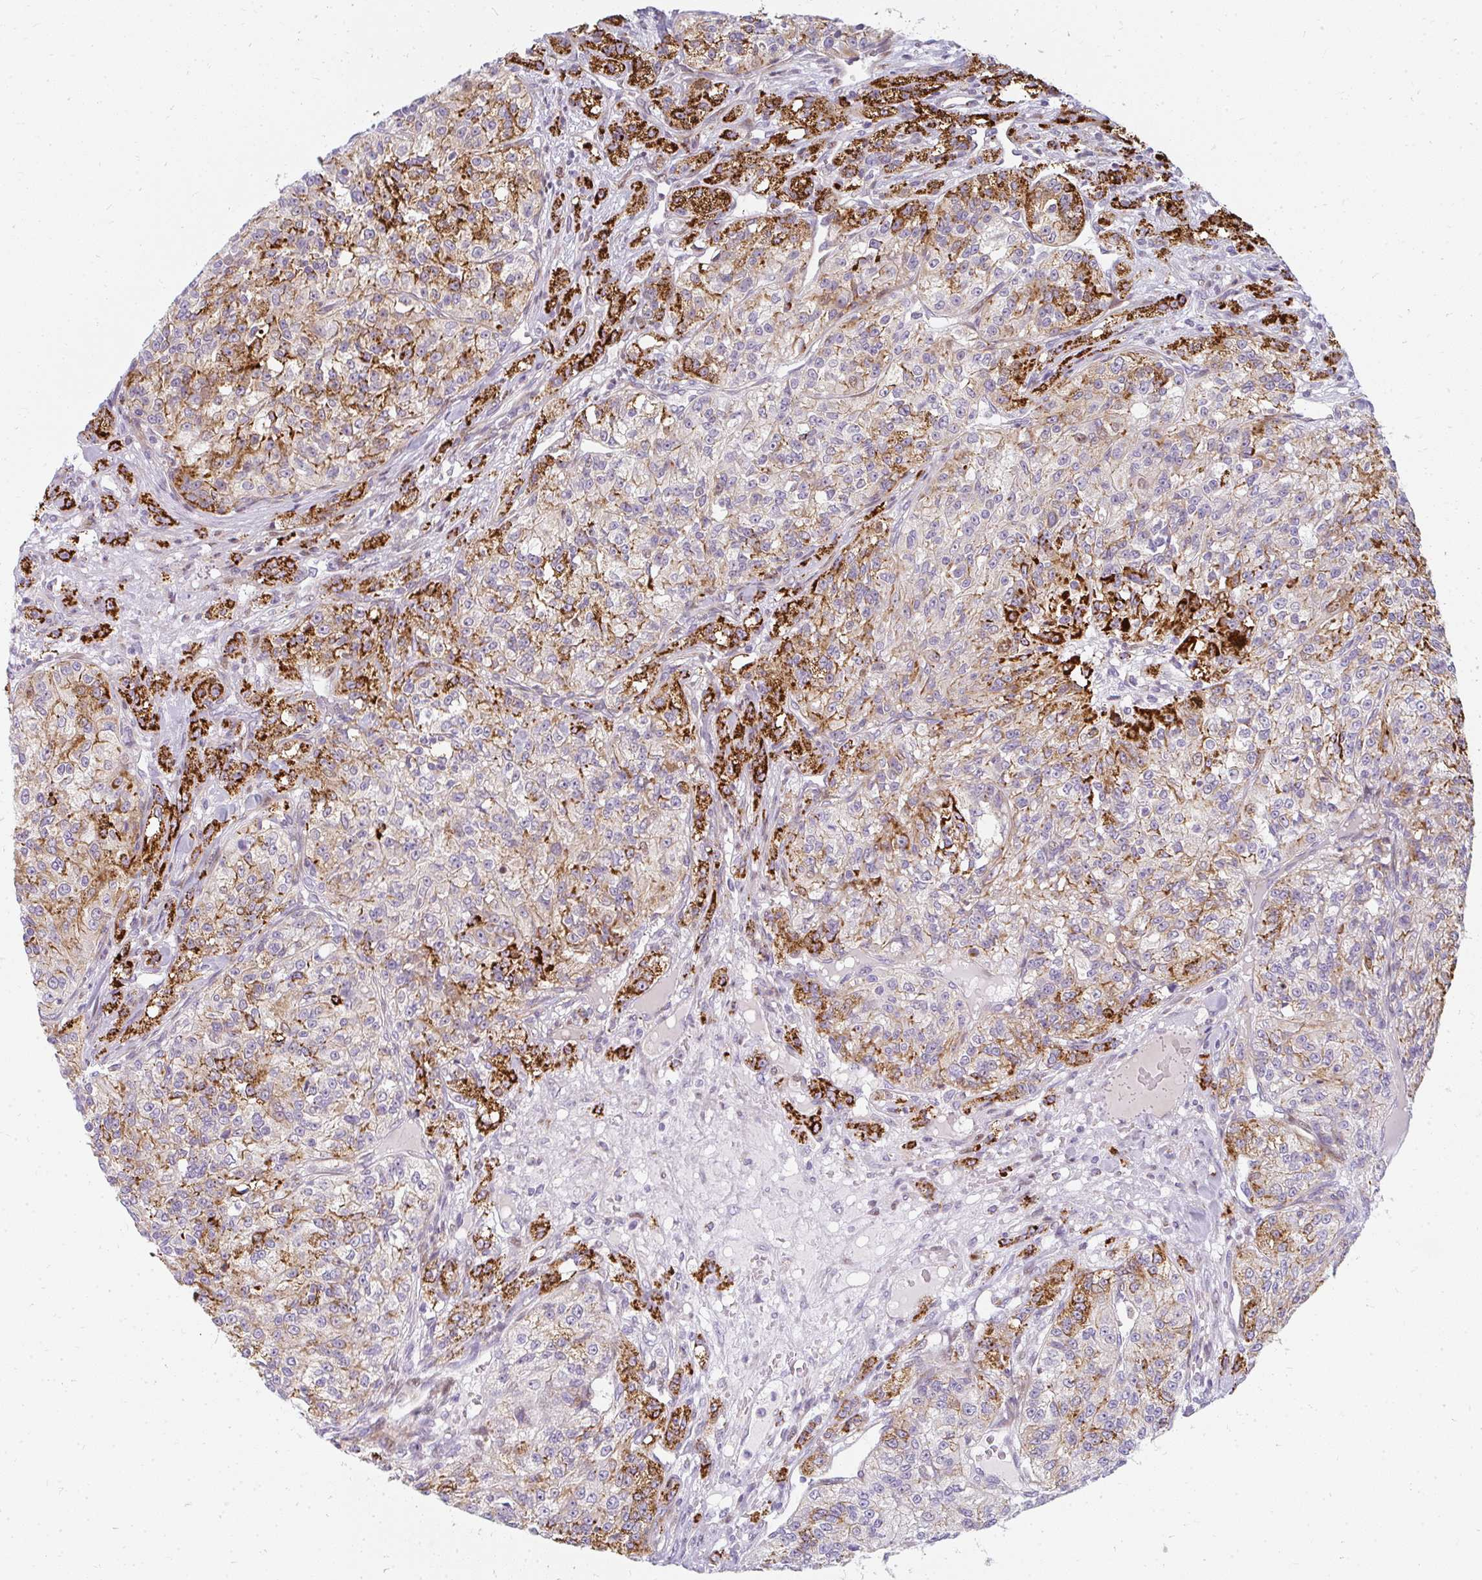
{"staining": {"intensity": "strong", "quantity": "25%-75%", "location": "cytoplasmic/membranous"}, "tissue": "renal cancer", "cell_type": "Tumor cells", "image_type": "cancer", "snomed": [{"axis": "morphology", "description": "Adenocarcinoma, NOS"}, {"axis": "topography", "description": "Kidney"}], "caption": "This is a photomicrograph of IHC staining of renal cancer (adenocarcinoma), which shows strong staining in the cytoplasmic/membranous of tumor cells.", "gene": "PLA2G5", "patient": {"sex": "female", "age": 63}}